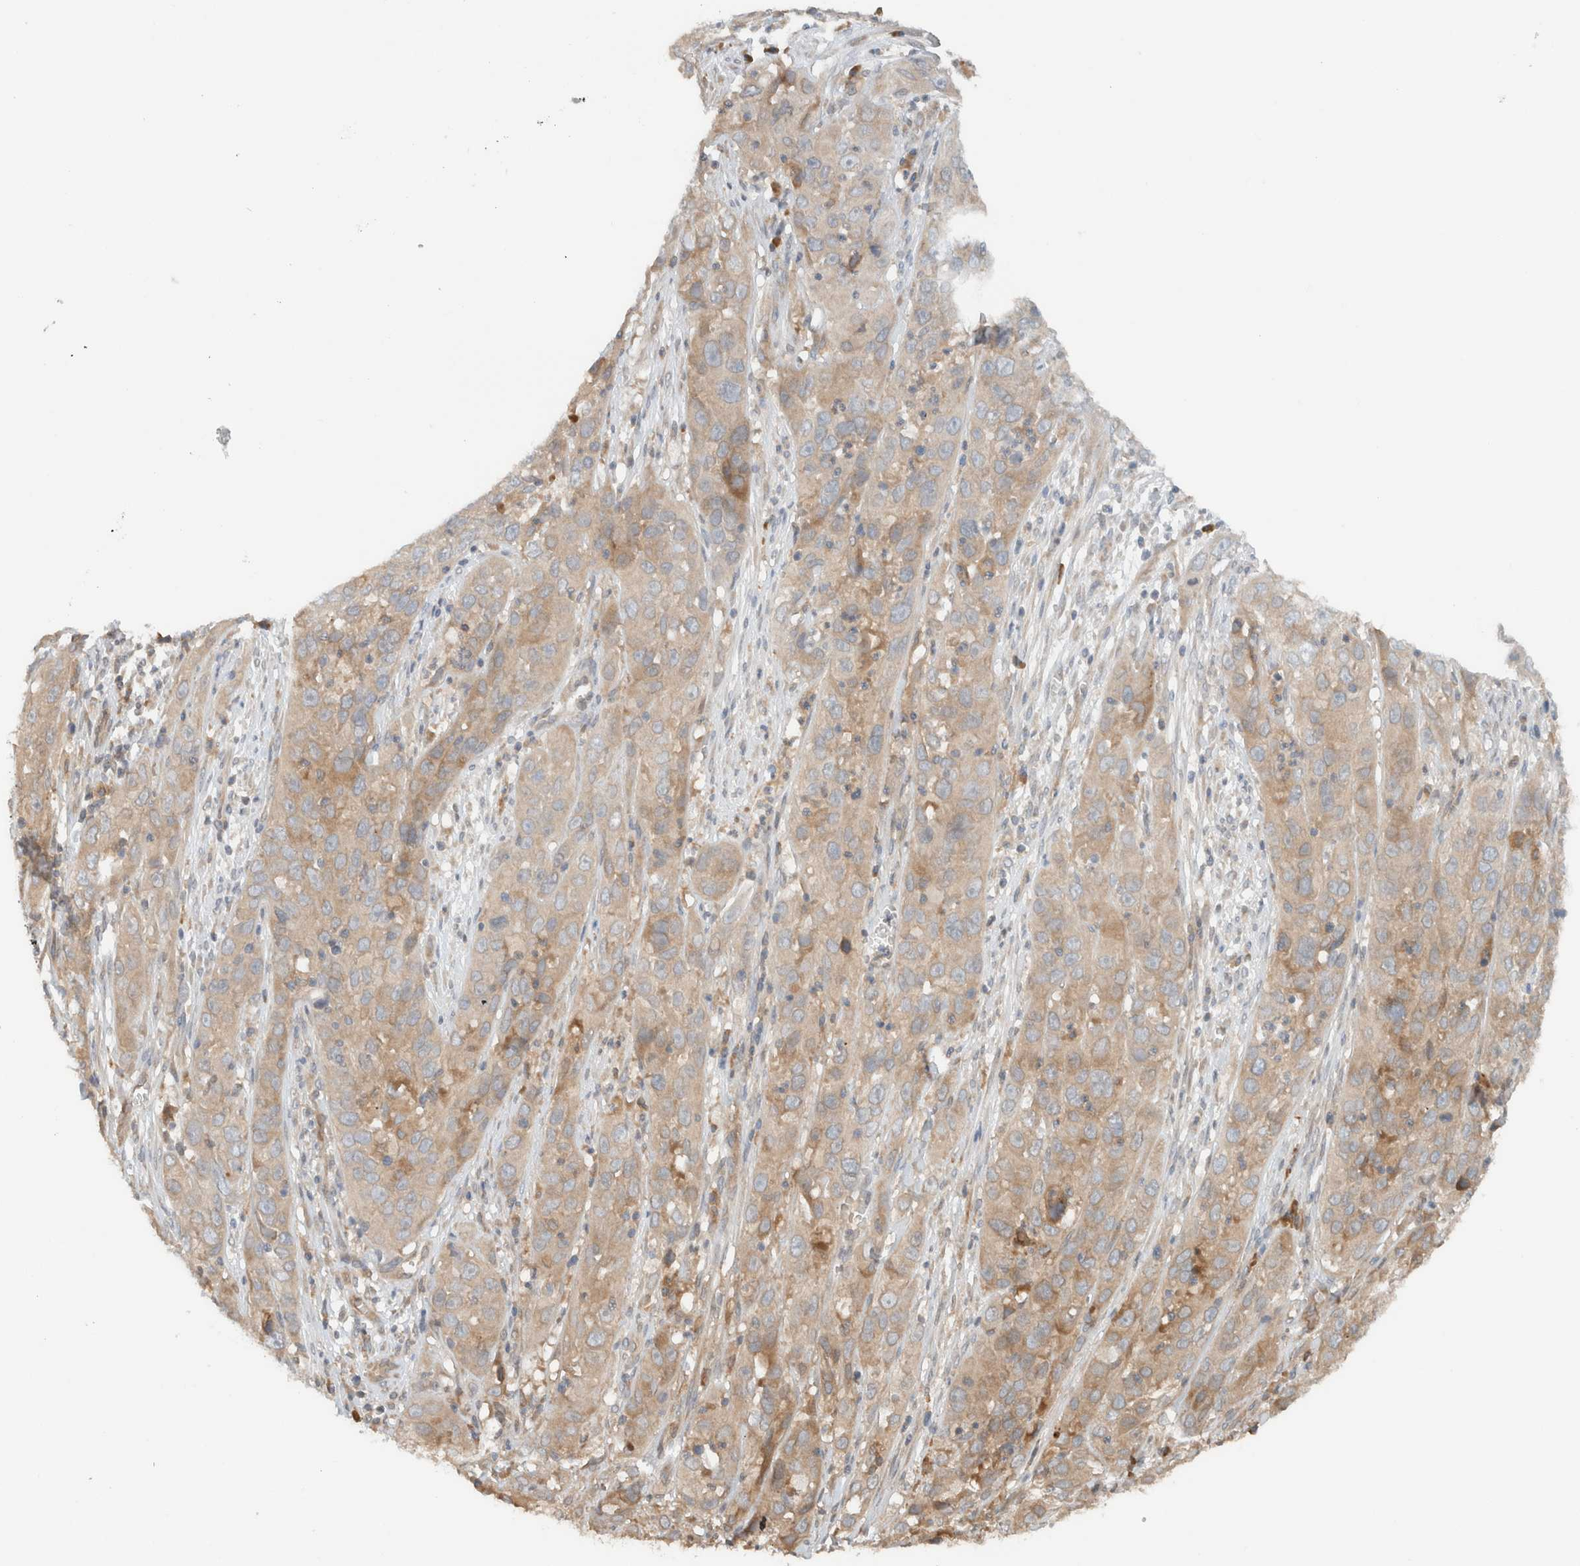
{"staining": {"intensity": "weak", "quantity": ">75%", "location": "cytoplasmic/membranous"}, "tissue": "cervical cancer", "cell_type": "Tumor cells", "image_type": "cancer", "snomed": [{"axis": "morphology", "description": "Squamous cell carcinoma, NOS"}, {"axis": "topography", "description": "Cervix"}], "caption": "A brown stain shows weak cytoplasmic/membranous expression of a protein in human squamous cell carcinoma (cervical) tumor cells. Nuclei are stained in blue.", "gene": "ARFGEF2", "patient": {"sex": "female", "age": 32}}